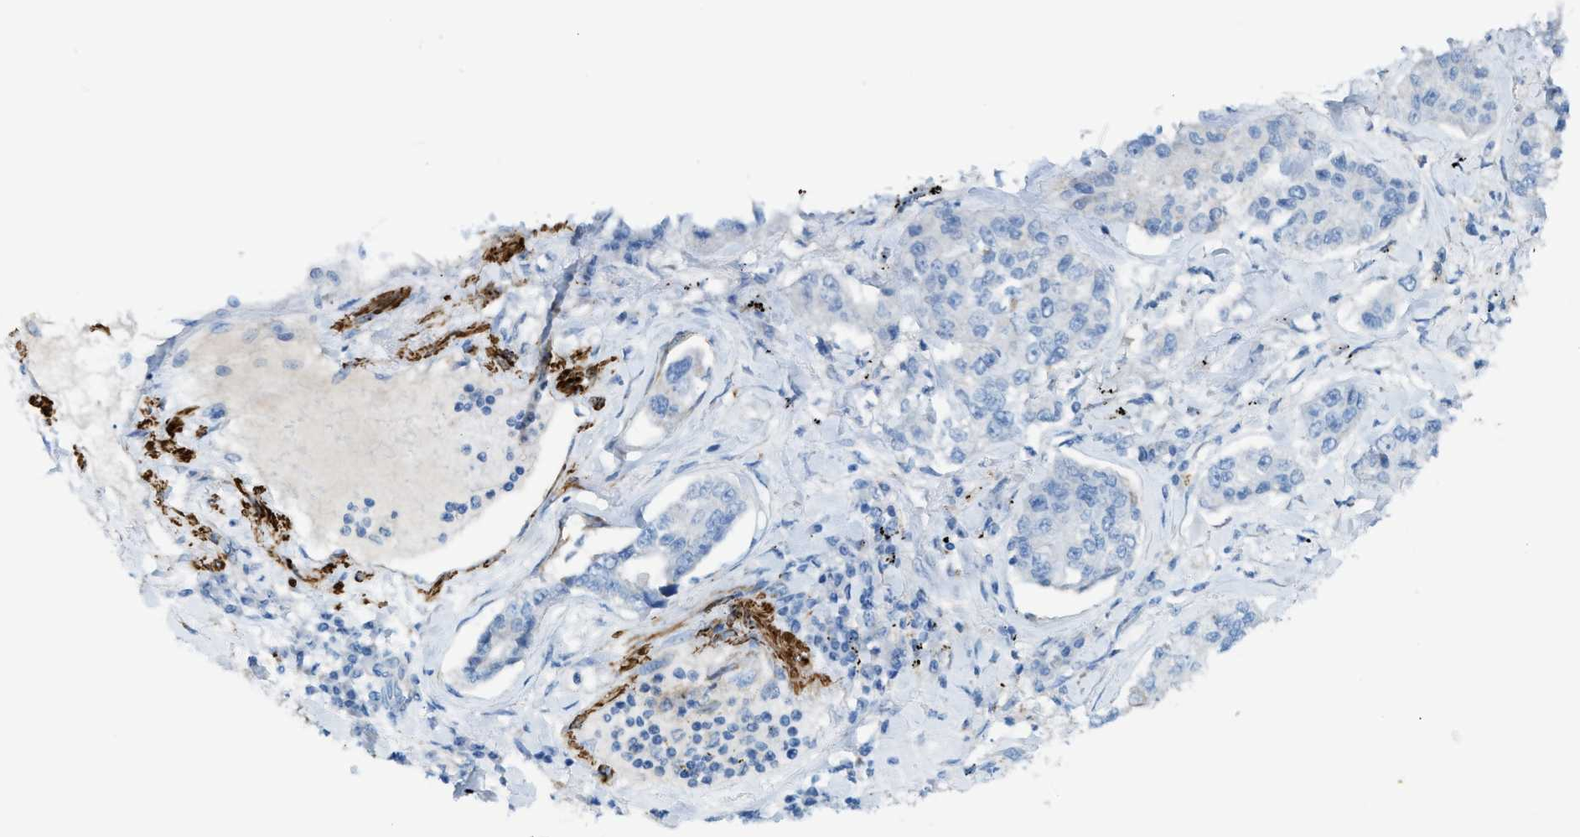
{"staining": {"intensity": "negative", "quantity": "none", "location": "none"}, "tissue": "lung cancer", "cell_type": "Tumor cells", "image_type": "cancer", "snomed": [{"axis": "morphology", "description": "Adenocarcinoma, NOS"}, {"axis": "topography", "description": "Lung"}], "caption": "A histopathology image of human lung cancer (adenocarcinoma) is negative for staining in tumor cells. (Stains: DAB immunohistochemistry (IHC) with hematoxylin counter stain, Microscopy: brightfield microscopy at high magnification).", "gene": "MYH11", "patient": {"sex": "male", "age": 49}}